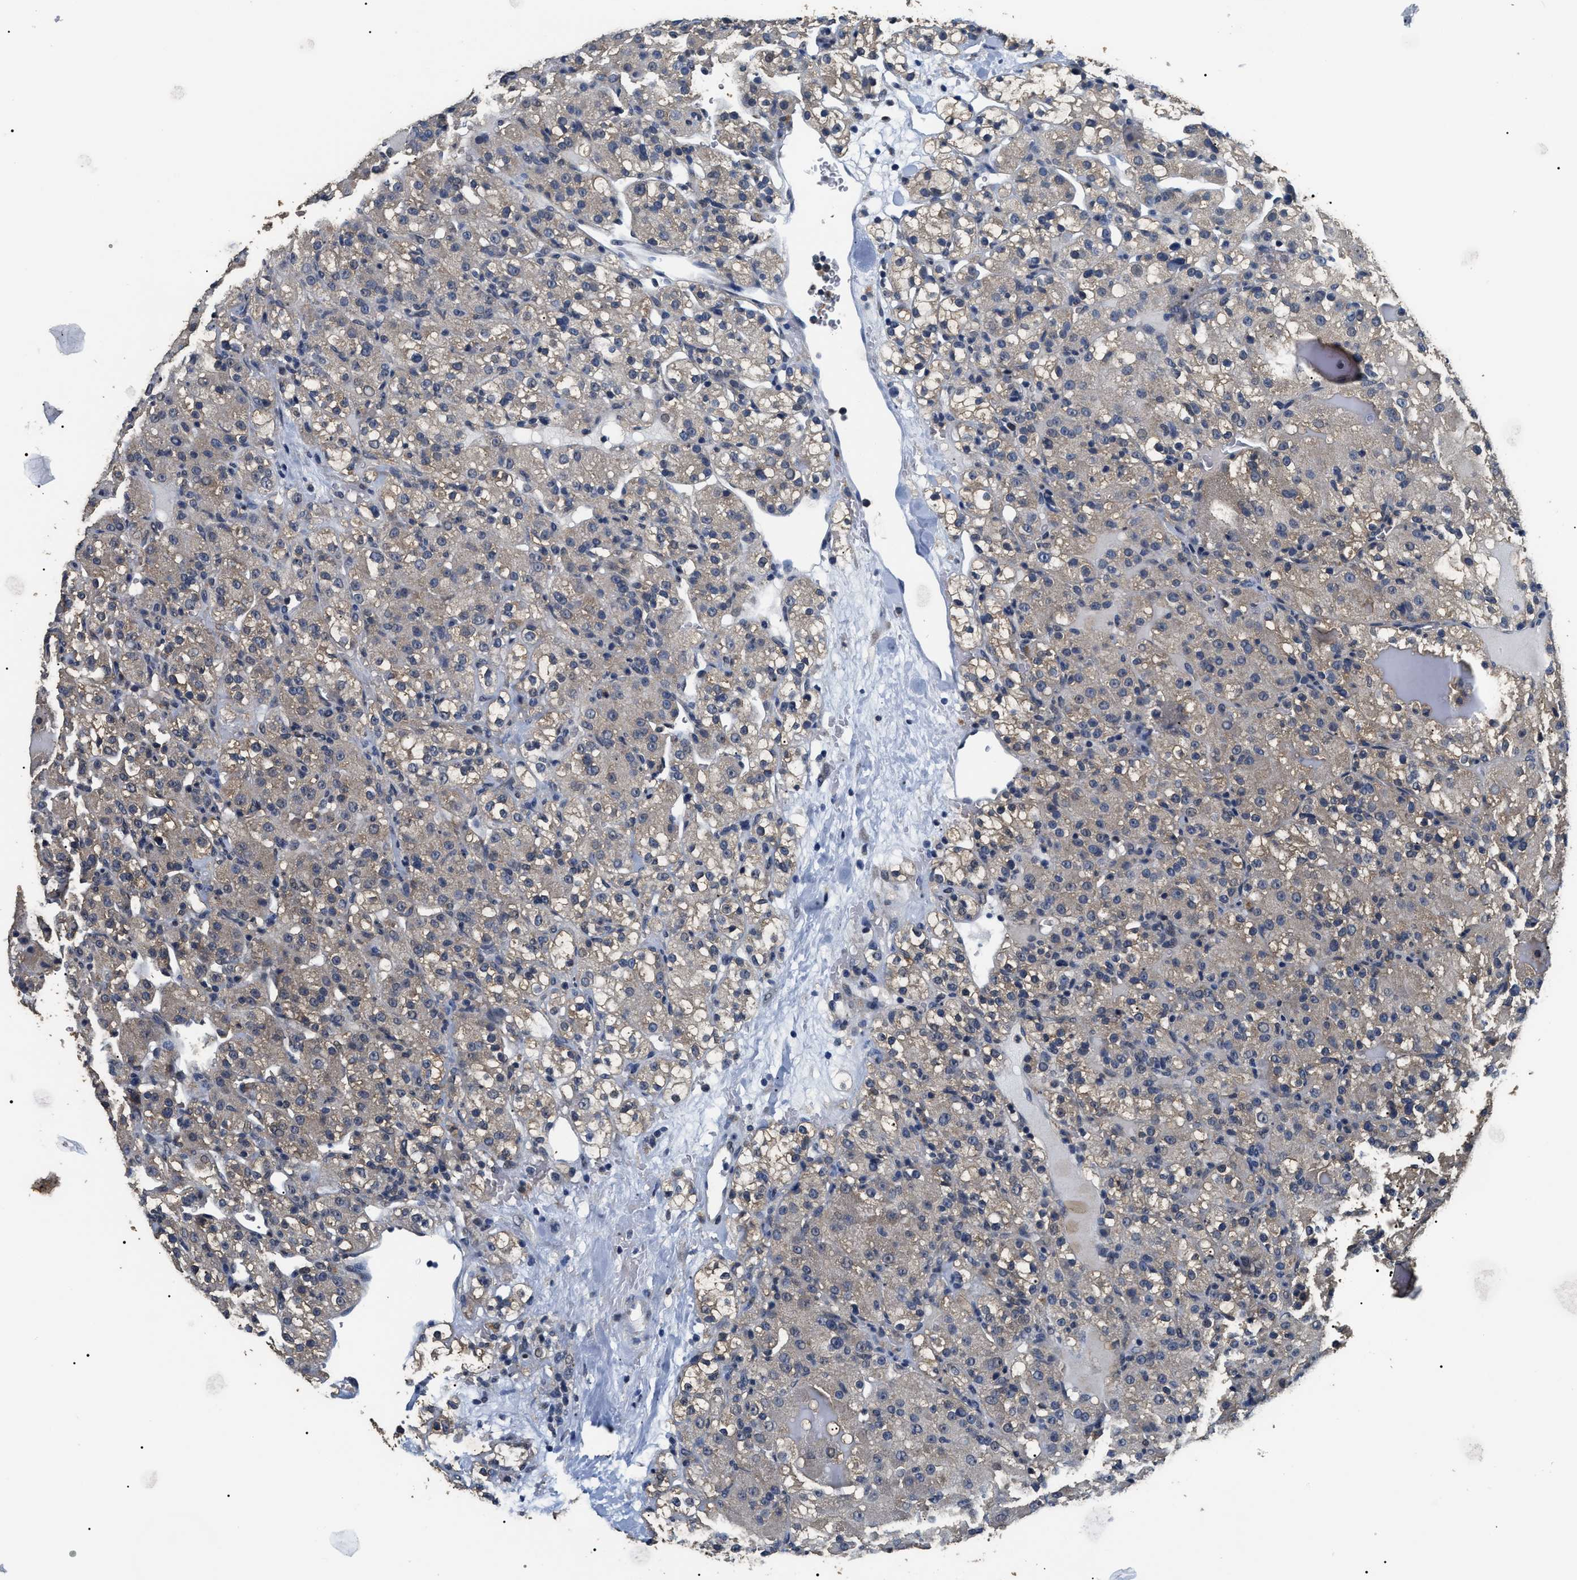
{"staining": {"intensity": "weak", "quantity": "25%-75%", "location": "cytoplasmic/membranous"}, "tissue": "renal cancer", "cell_type": "Tumor cells", "image_type": "cancer", "snomed": [{"axis": "morphology", "description": "Normal tissue, NOS"}, {"axis": "morphology", "description": "Adenocarcinoma, NOS"}, {"axis": "topography", "description": "Kidney"}], "caption": "Protein positivity by immunohistochemistry (IHC) demonstrates weak cytoplasmic/membranous positivity in about 25%-75% of tumor cells in adenocarcinoma (renal).", "gene": "PSMD8", "patient": {"sex": "male", "age": 61}}